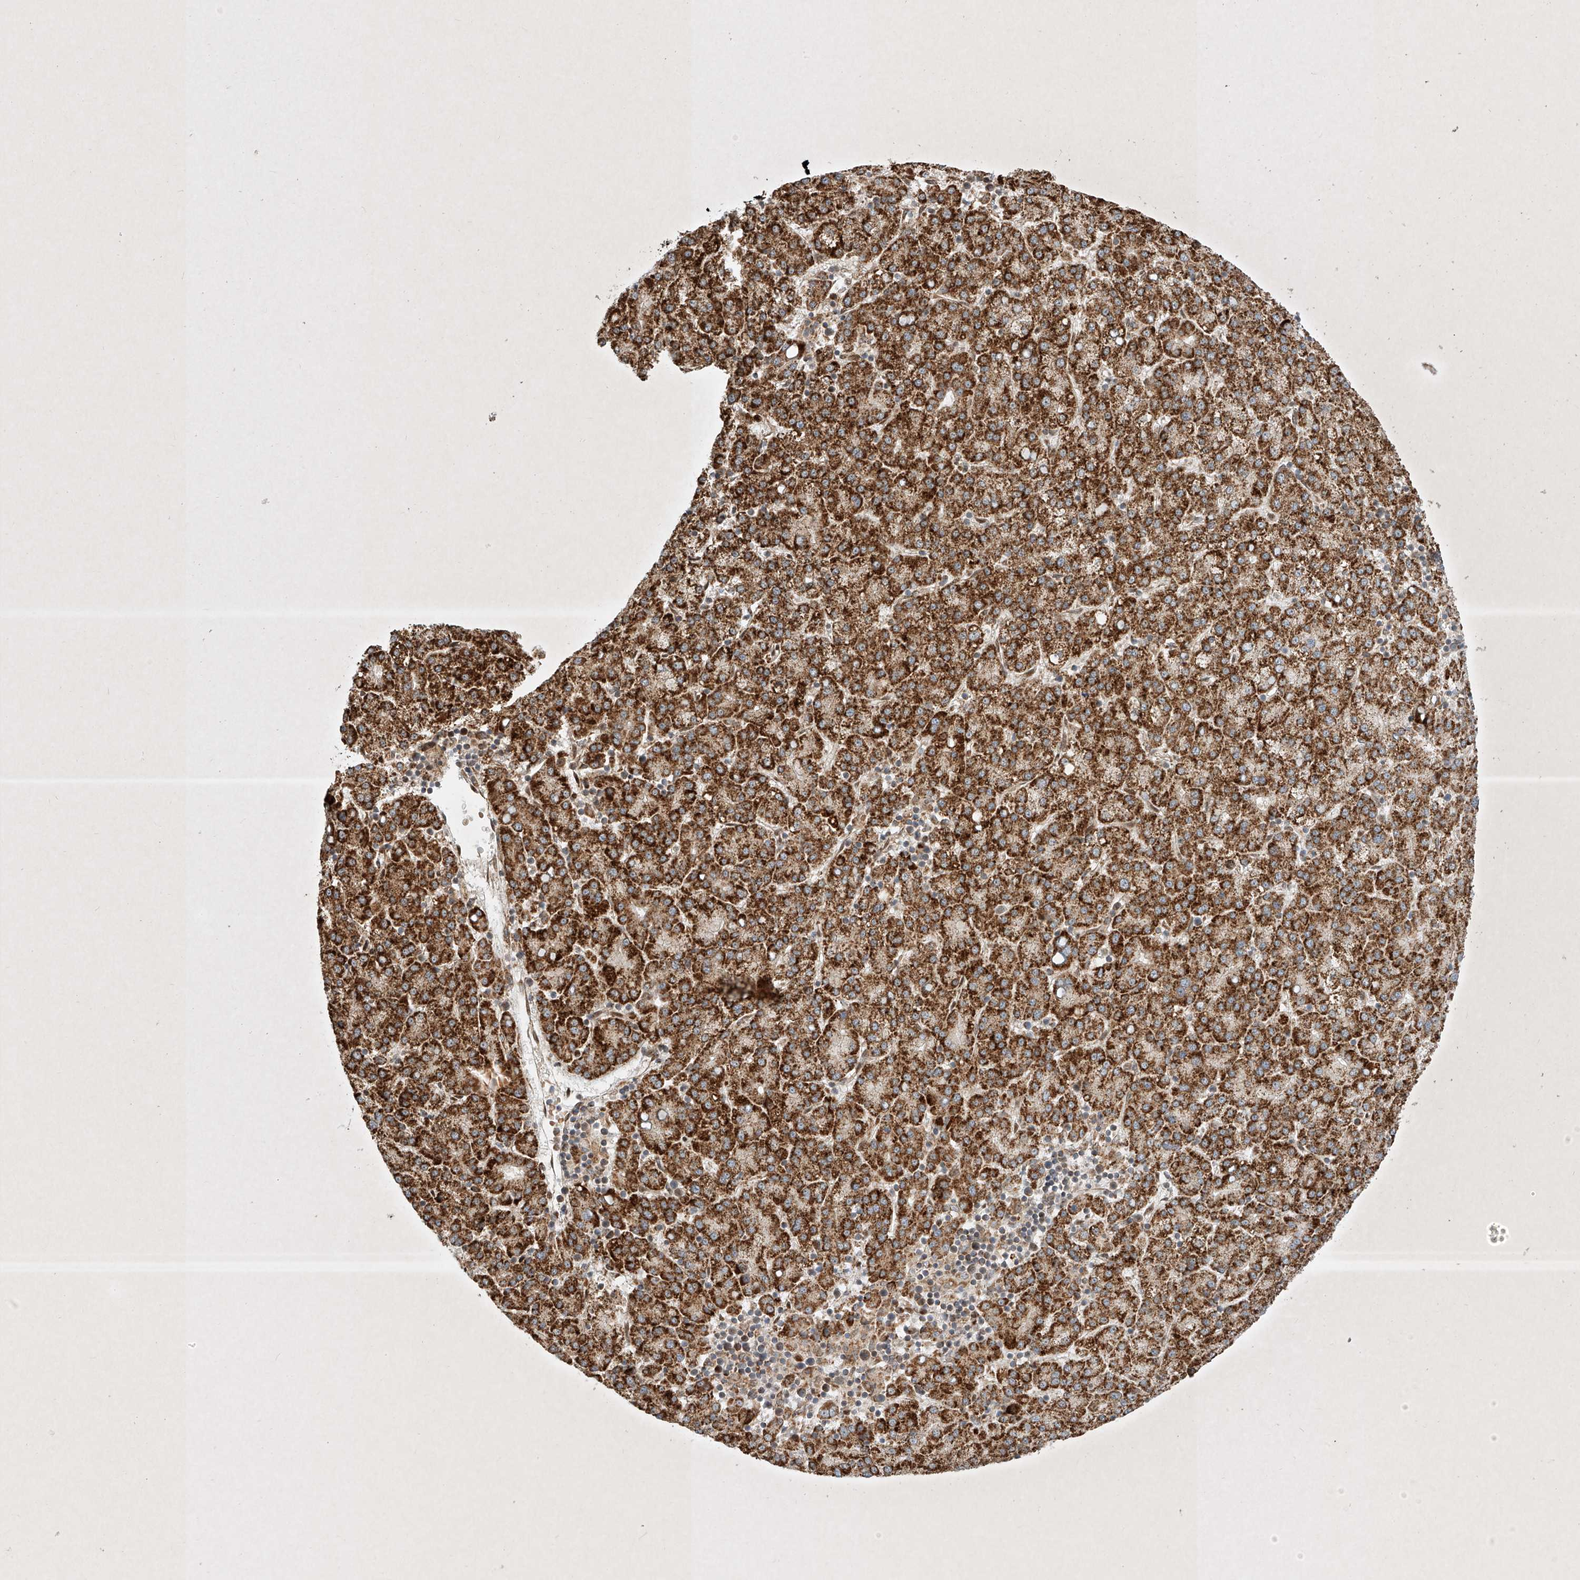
{"staining": {"intensity": "strong", "quantity": ">75%", "location": "cytoplasmic/membranous"}, "tissue": "liver cancer", "cell_type": "Tumor cells", "image_type": "cancer", "snomed": [{"axis": "morphology", "description": "Carcinoma, Hepatocellular, NOS"}, {"axis": "topography", "description": "Liver"}], "caption": "A brown stain labels strong cytoplasmic/membranous staining of a protein in human liver cancer tumor cells.", "gene": "EPG5", "patient": {"sex": "female", "age": 58}}